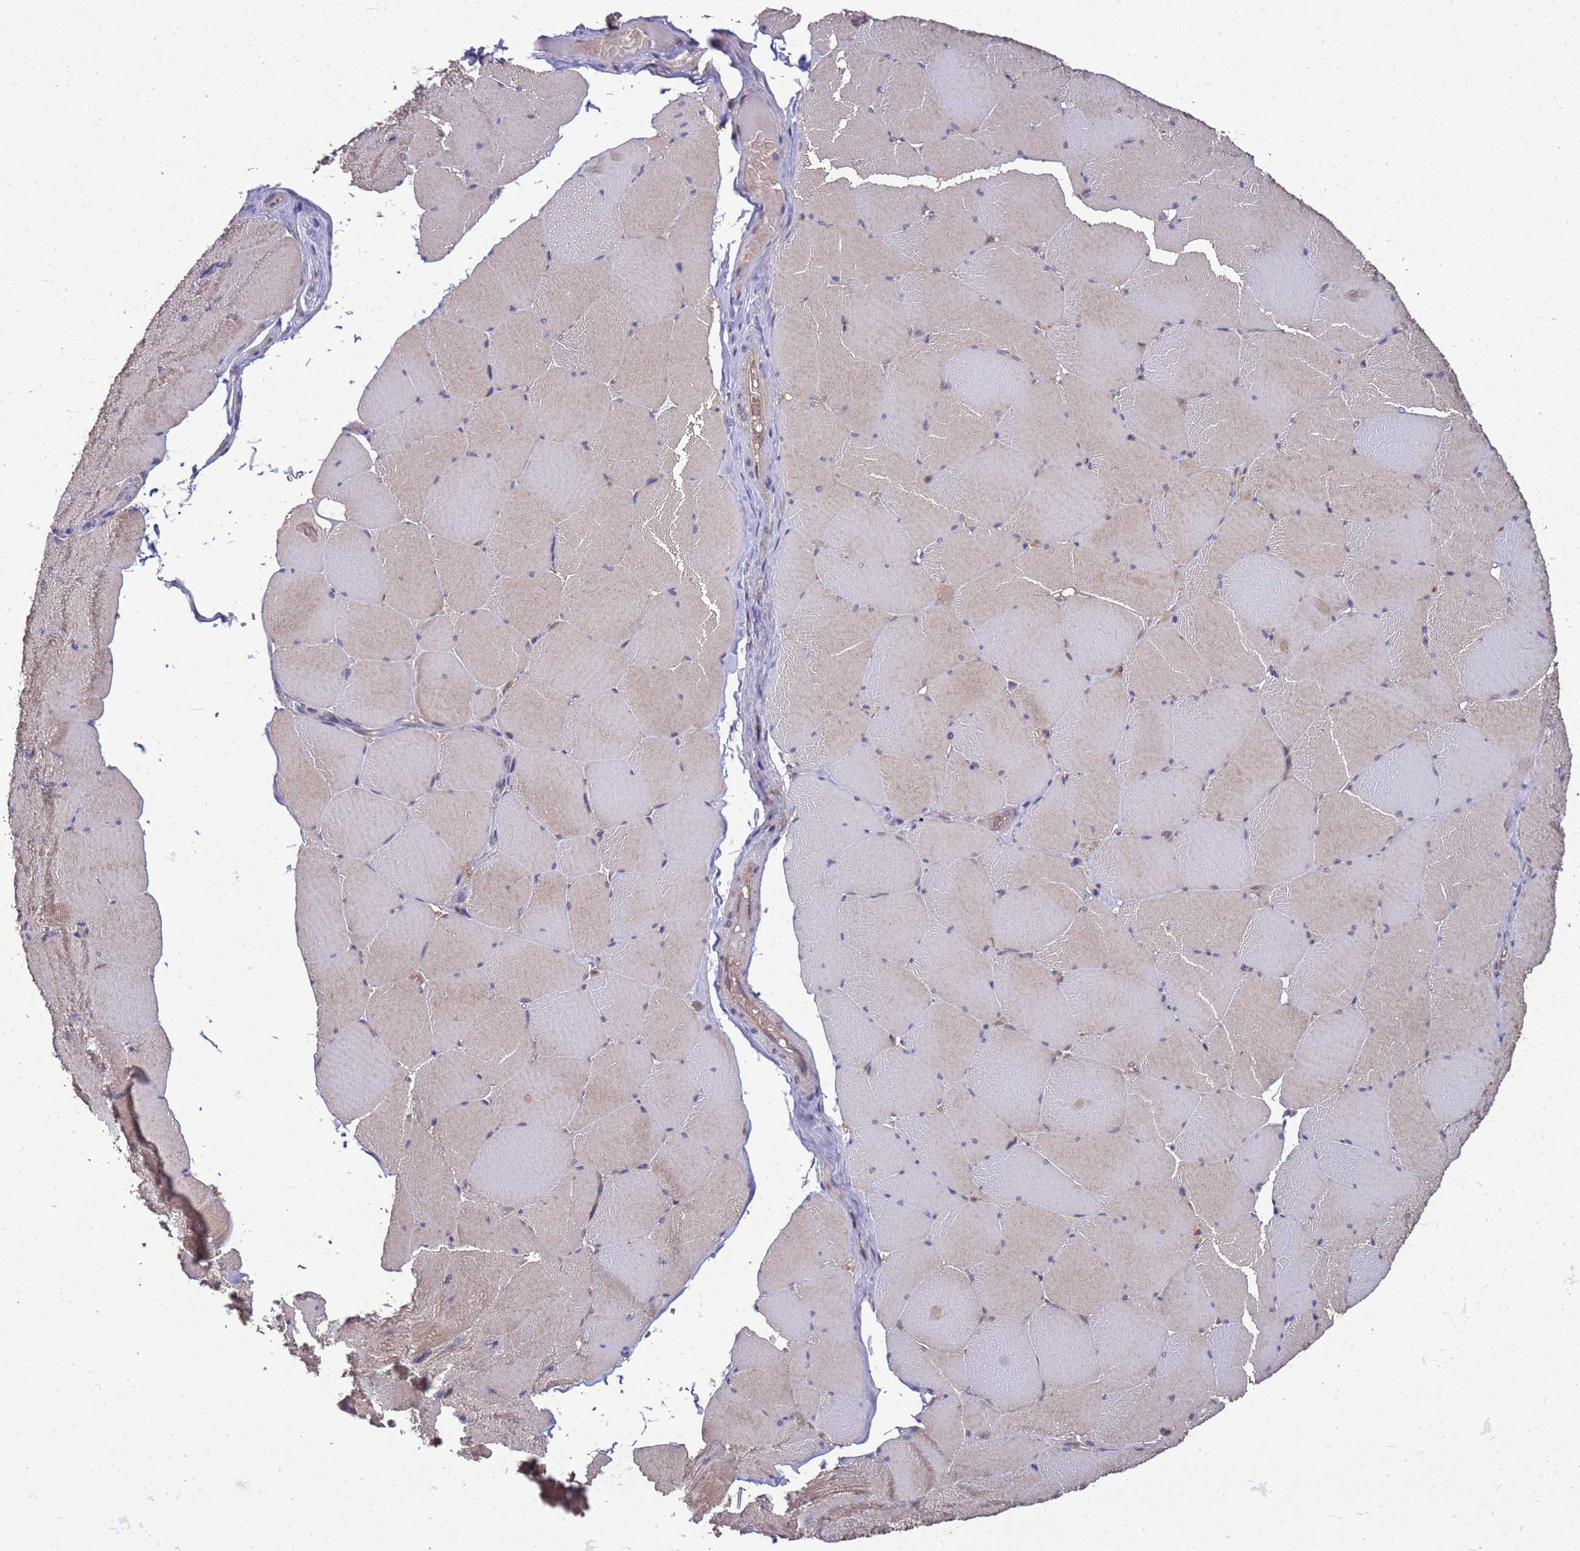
{"staining": {"intensity": "moderate", "quantity": "25%-75%", "location": "cytoplasmic/membranous"}, "tissue": "skeletal muscle", "cell_type": "Myocytes", "image_type": "normal", "snomed": [{"axis": "morphology", "description": "Normal tissue, NOS"}, {"axis": "topography", "description": "Skeletal muscle"}, {"axis": "topography", "description": "Head-Neck"}], "caption": "Skeletal muscle stained with IHC demonstrates moderate cytoplasmic/membranous positivity in about 25%-75% of myocytes.", "gene": "EIF4EBP3", "patient": {"sex": "male", "age": 66}}